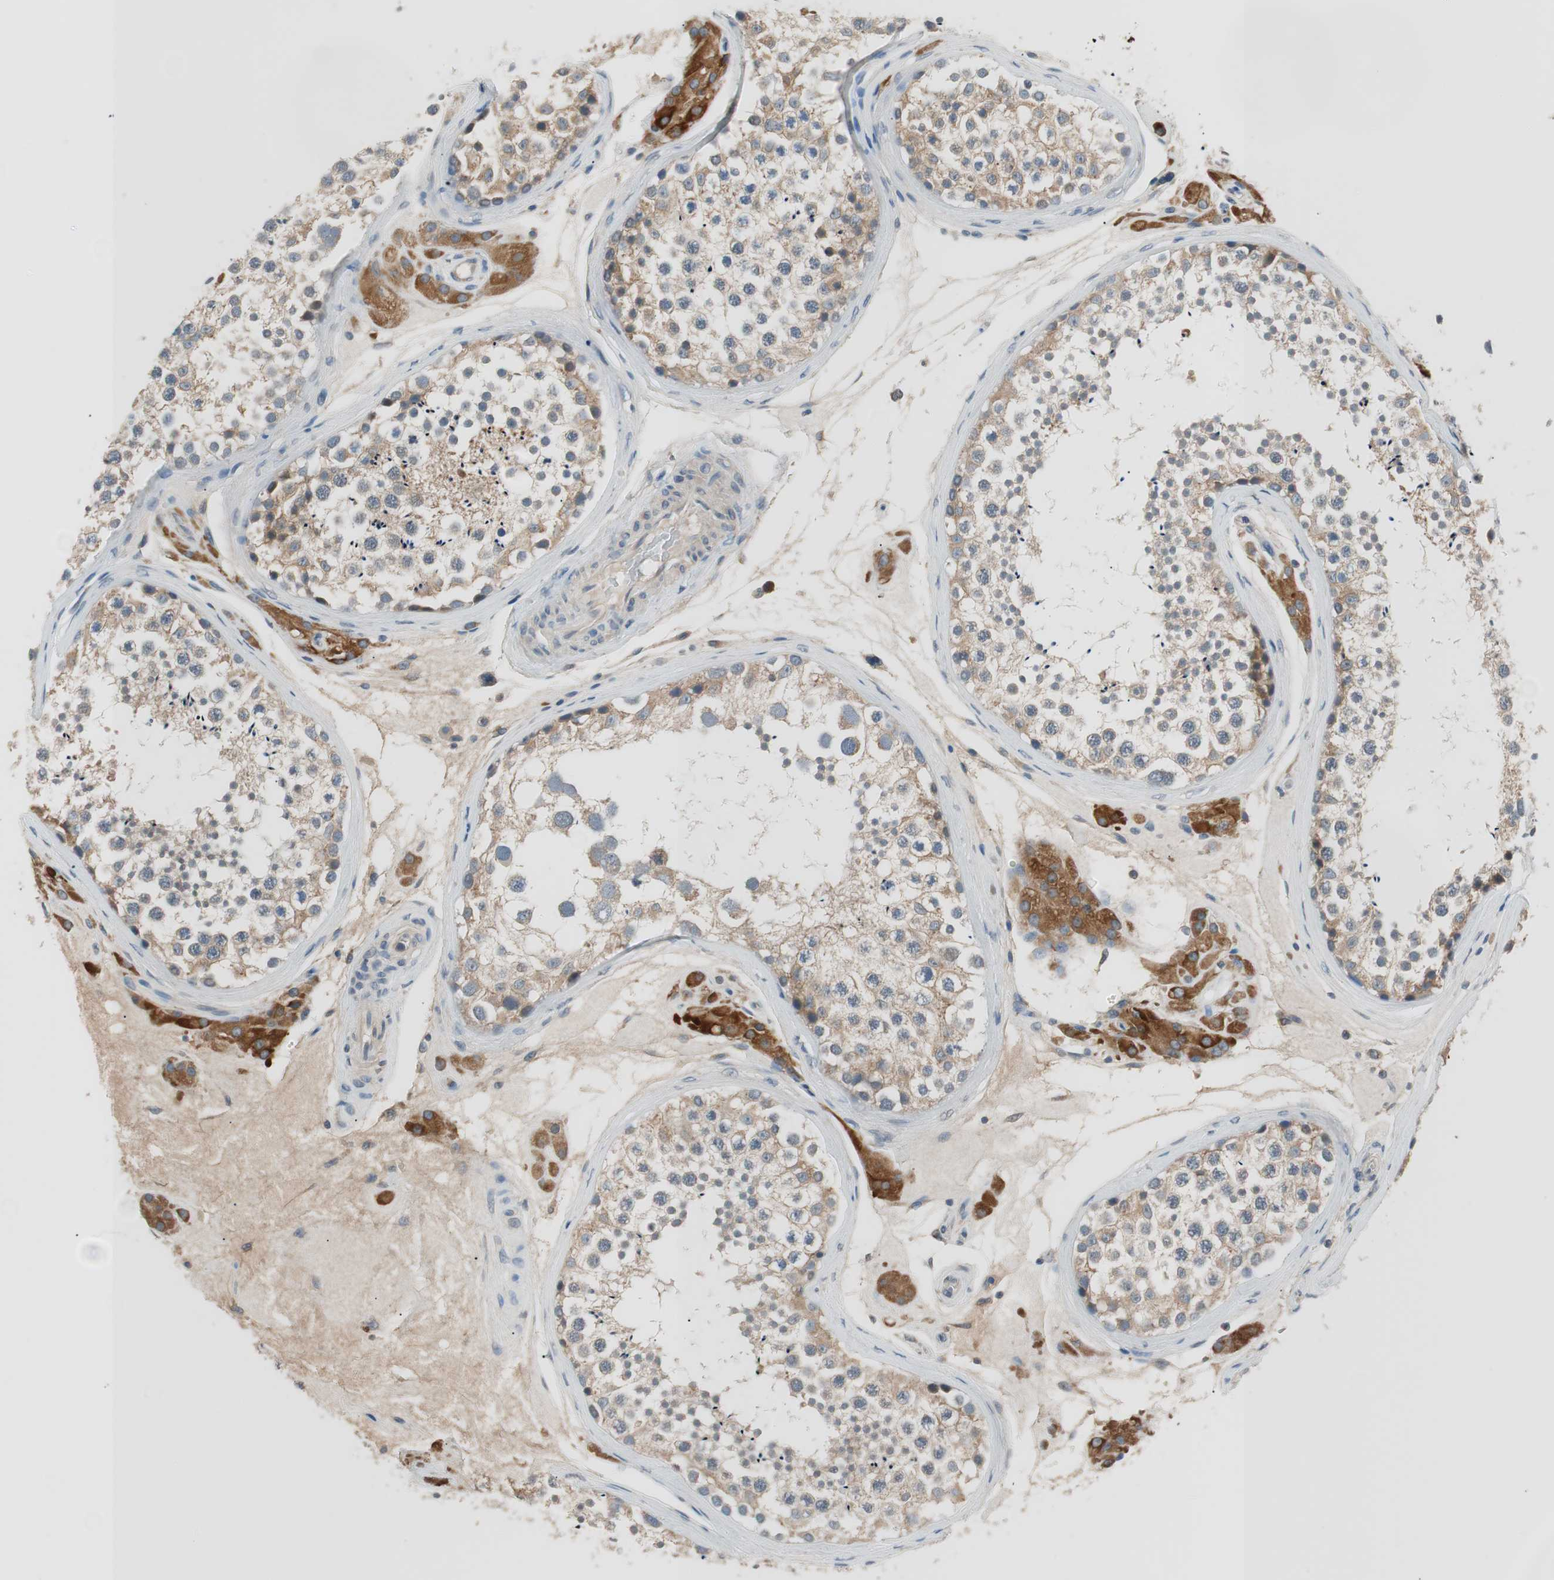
{"staining": {"intensity": "weak", "quantity": ">75%", "location": "cytoplasmic/membranous"}, "tissue": "testis", "cell_type": "Cells in seminiferous ducts", "image_type": "normal", "snomed": [{"axis": "morphology", "description": "Normal tissue, NOS"}, {"axis": "topography", "description": "Testis"}], "caption": "Protein staining of unremarkable testis reveals weak cytoplasmic/membranous staining in about >75% of cells in seminiferous ducts.", "gene": "FADS2", "patient": {"sex": "male", "age": 46}}